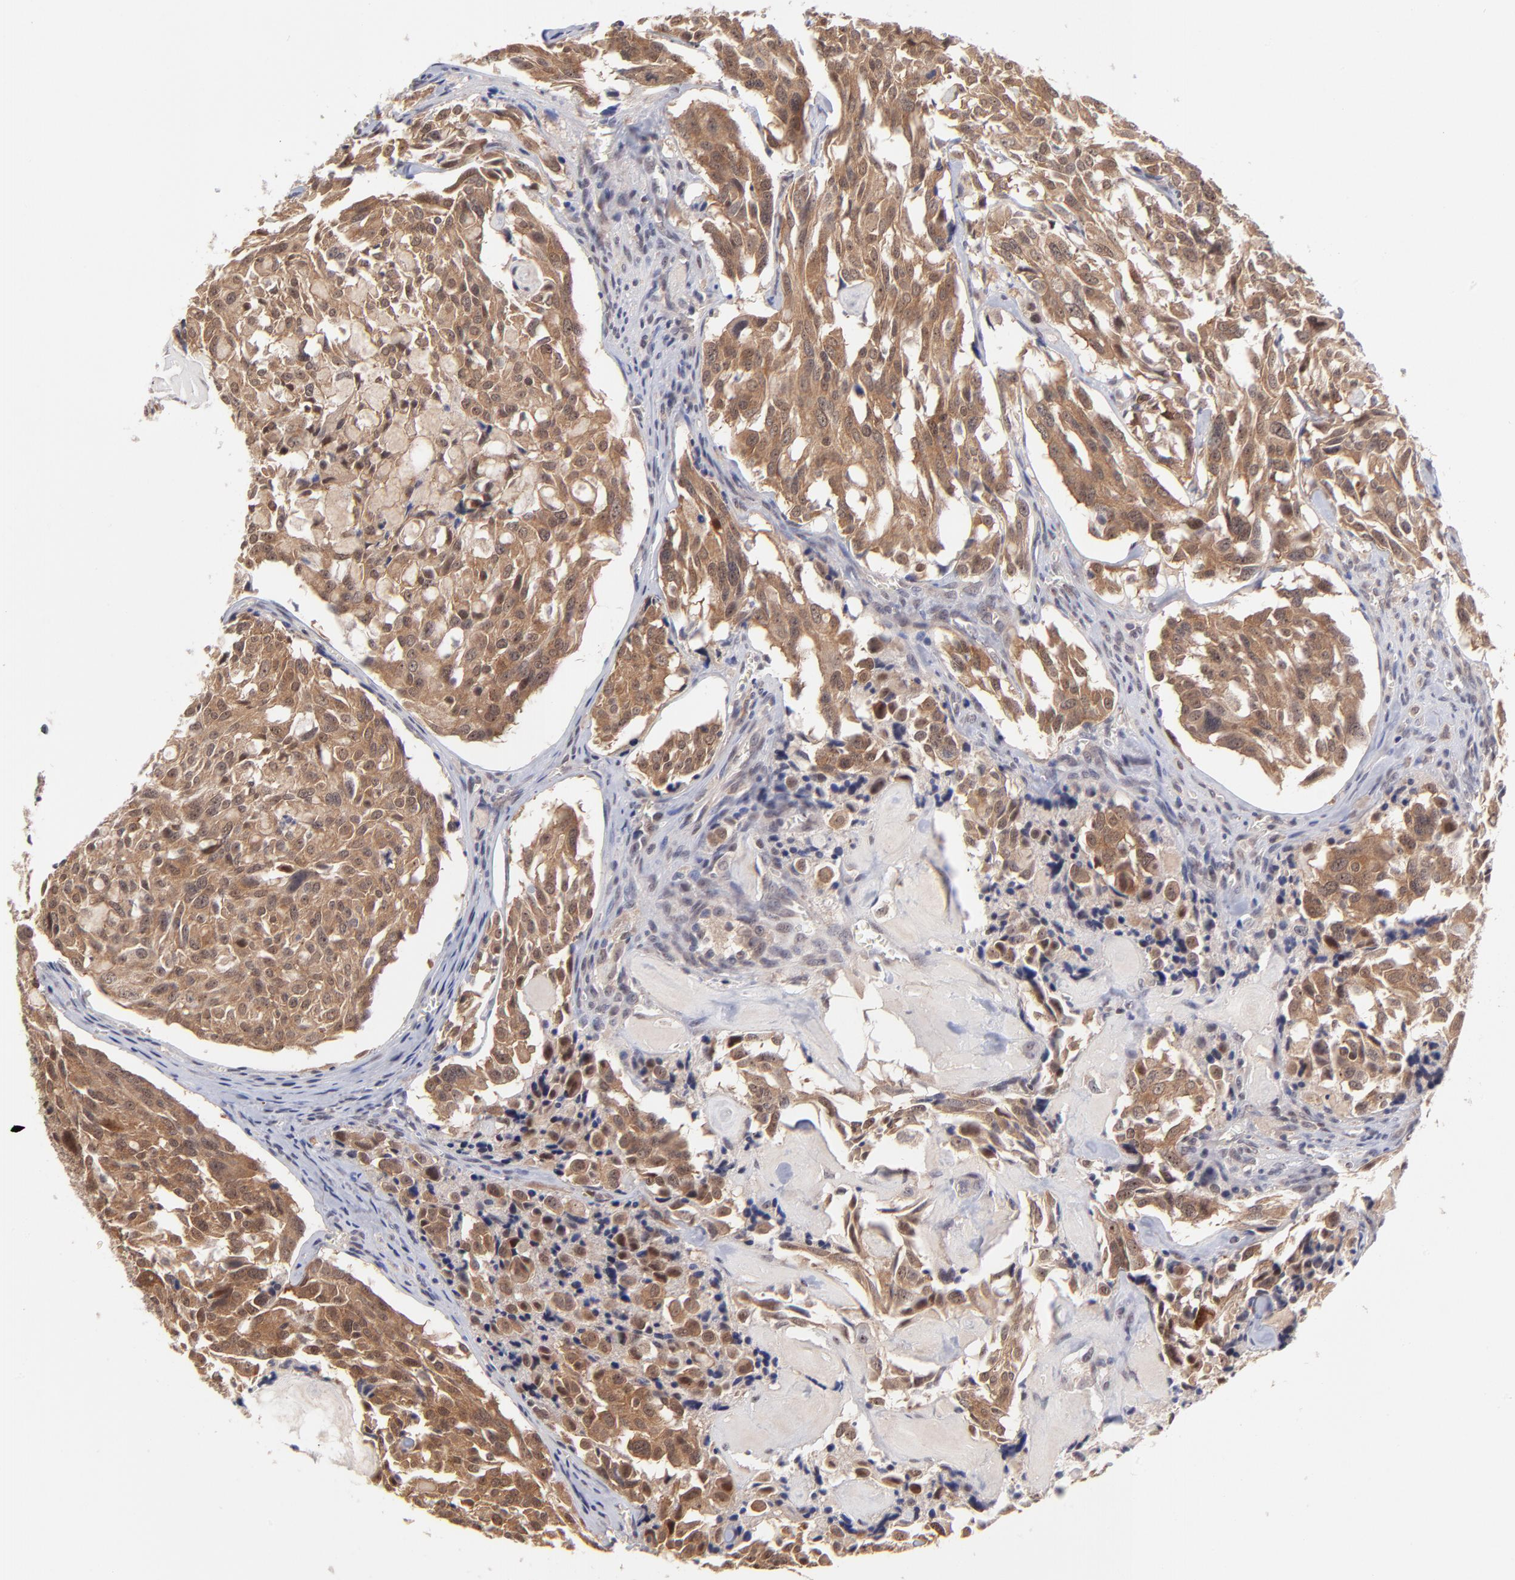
{"staining": {"intensity": "strong", "quantity": ">75%", "location": "cytoplasmic/membranous"}, "tissue": "thyroid cancer", "cell_type": "Tumor cells", "image_type": "cancer", "snomed": [{"axis": "morphology", "description": "Carcinoma, NOS"}, {"axis": "morphology", "description": "Carcinoid, malignant, NOS"}, {"axis": "topography", "description": "Thyroid gland"}], "caption": "Immunohistochemistry (IHC) (DAB) staining of human thyroid cancer (carcinoma) displays strong cytoplasmic/membranous protein expression in about >75% of tumor cells.", "gene": "UBE2E3", "patient": {"sex": "male", "age": 33}}